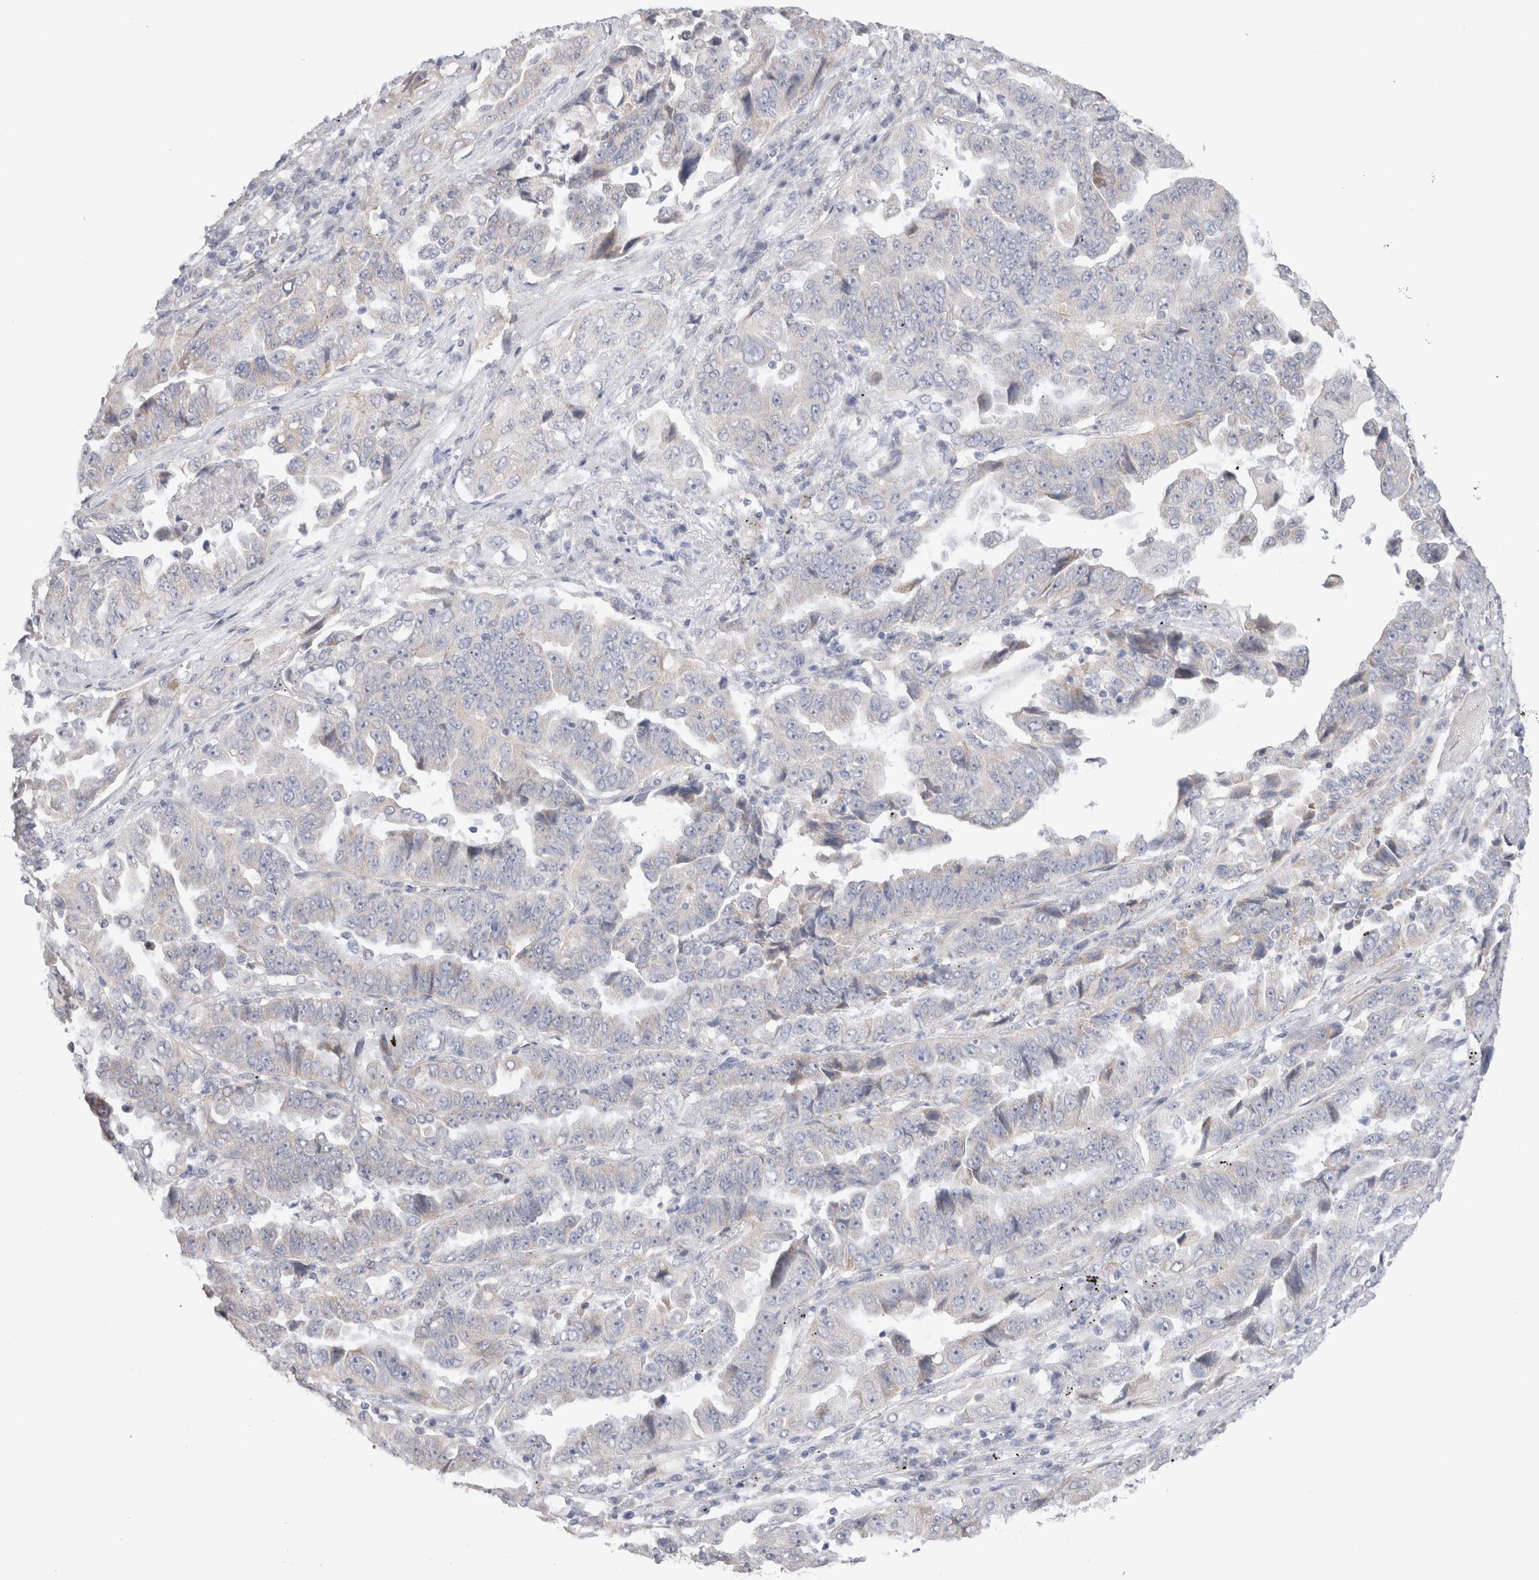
{"staining": {"intensity": "weak", "quantity": "<25%", "location": "cytoplasmic/membranous"}, "tissue": "lung cancer", "cell_type": "Tumor cells", "image_type": "cancer", "snomed": [{"axis": "morphology", "description": "Adenocarcinoma, NOS"}, {"axis": "topography", "description": "Lung"}], "caption": "Immunohistochemistry (IHC) image of lung cancer (adenocarcinoma) stained for a protein (brown), which reveals no expression in tumor cells.", "gene": "DMD", "patient": {"sex": "female", "age": 51}}